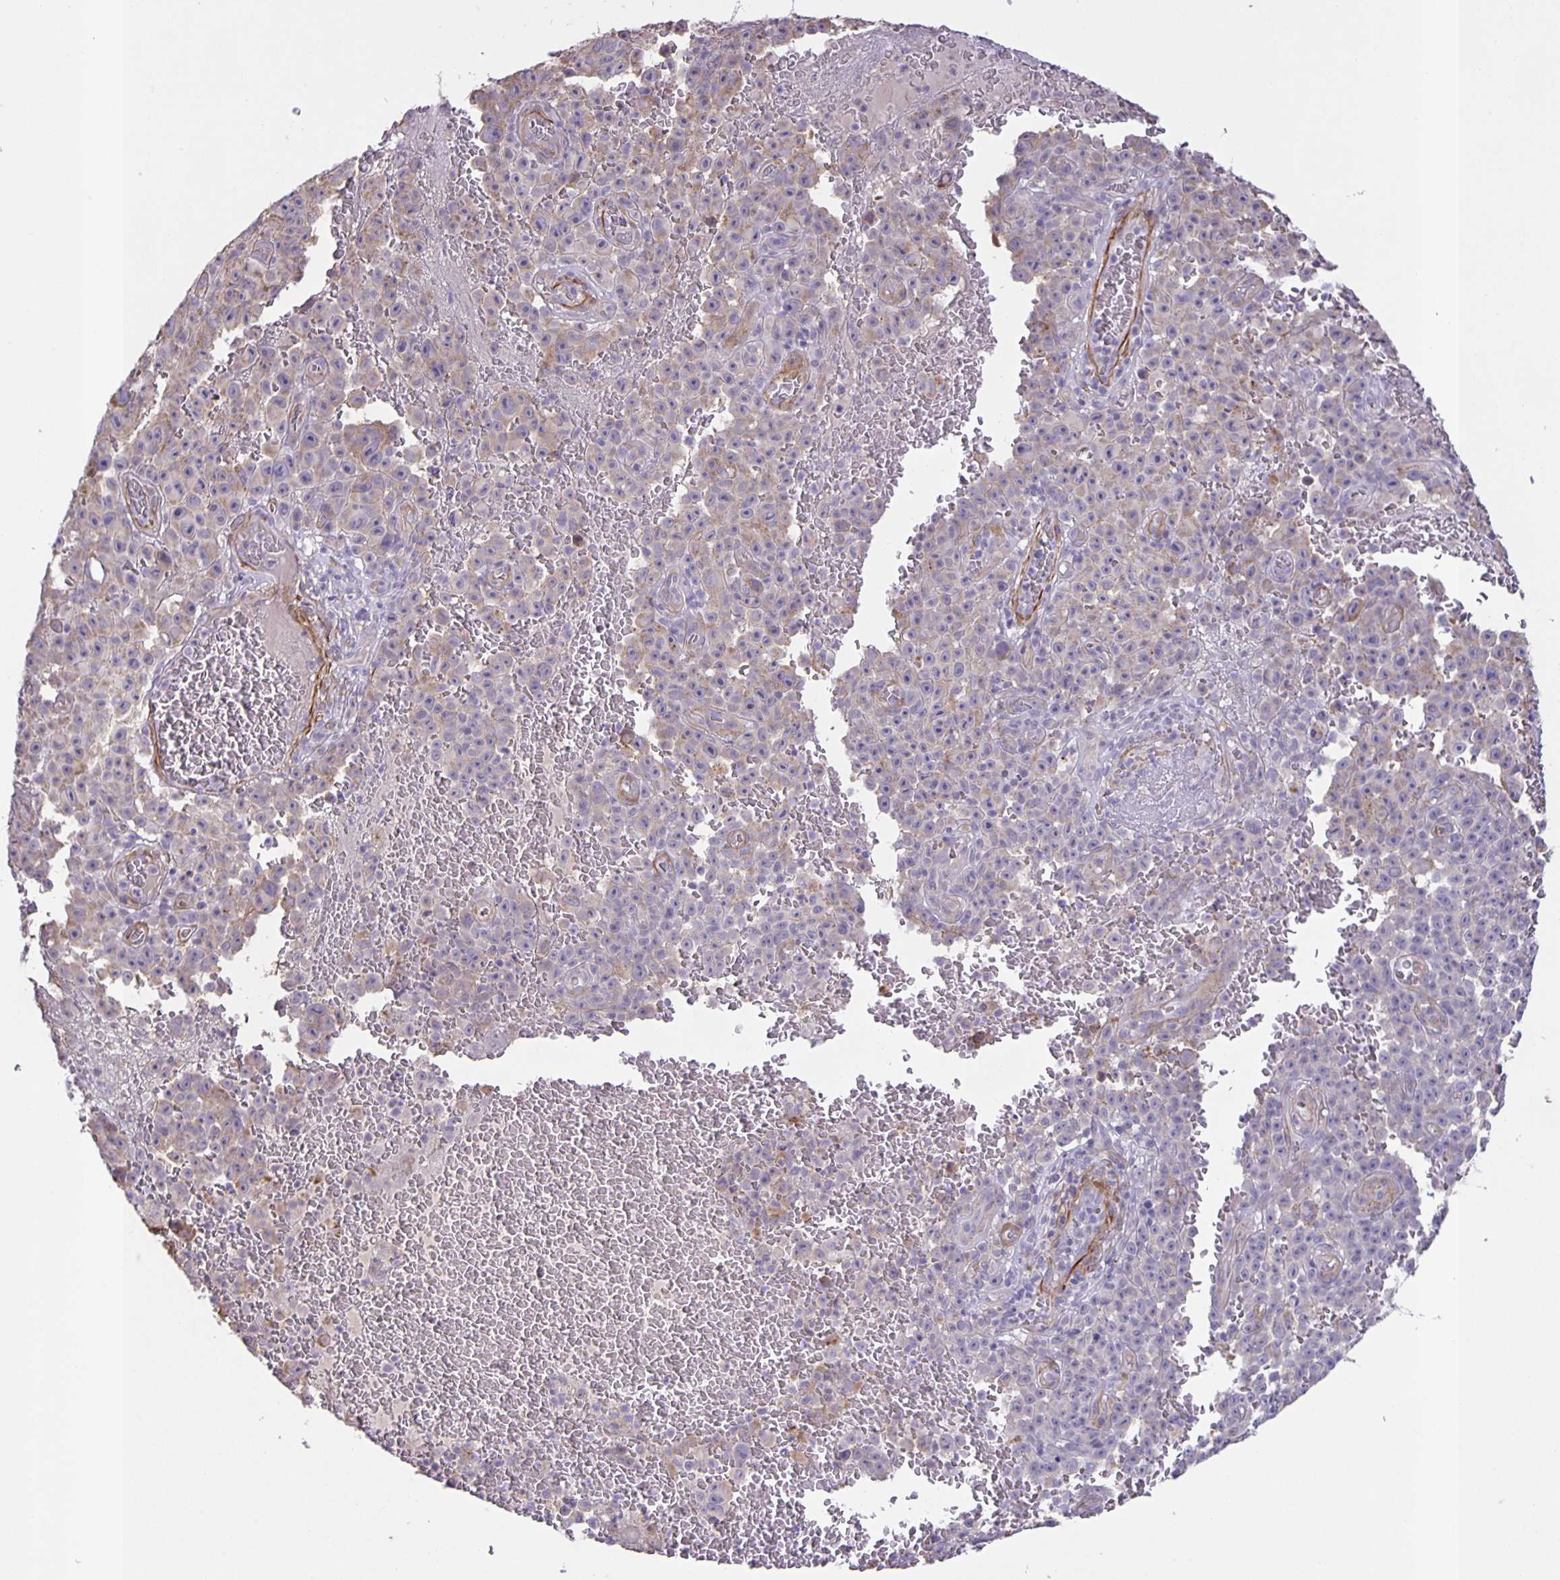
{"staining": {"intensity": "negative", "quantity": "none", "location": "none"}, "tissue": "melanoma", "cell_type": "Tumor cells", "image_type": "cancer", "snomed": [{"axis": "morphology", "description": "Malignant melanoma, NOS"}, {"axis": "topography", "description": "Skin"}], "caption": "Immunohistochemistry histopathology image of neoplastic tissue: human malignant melanoma stained with DAB shows no significant protein expression in tumor cells.", "gene": "SRCIN1", "patient": {"sex": "female", "age": 82}}